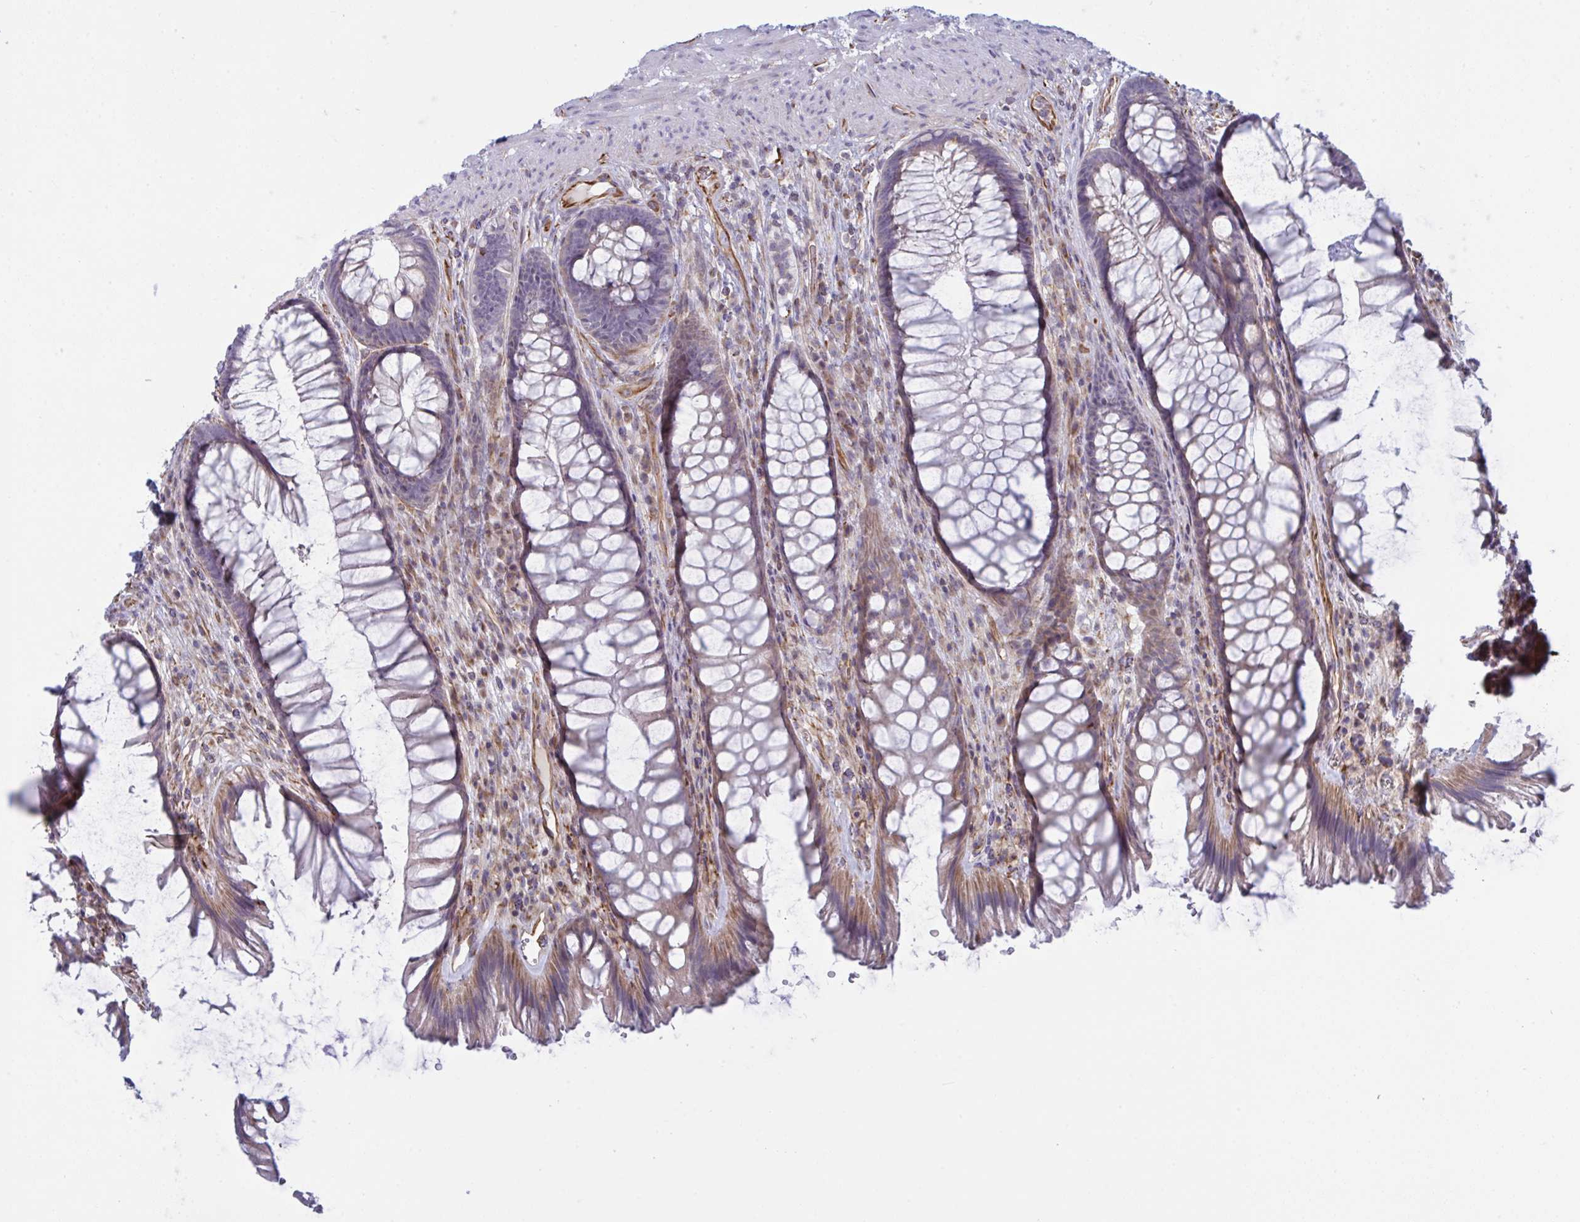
{"staining": {"intensity": "weak", "quantity": "25%-75%", "location": "cytoplasmic/membranous"}, "tissue": "rectum", "cell_type": "Glandular cells", "image_type": "normal", "snomed": [{"axis": "morphology", "description": "Normal tissue, NOS"}, {"axis": "topography", "description": "Rectum"}], "caption": "Human rectum stained with a brown dye demonstrates weak cytoplasmic/membranous positive staining in approximately 25%-75% of glandular cells.", "gene": "DCBLD1", "patient": {"sex": "male", "age": 53}}